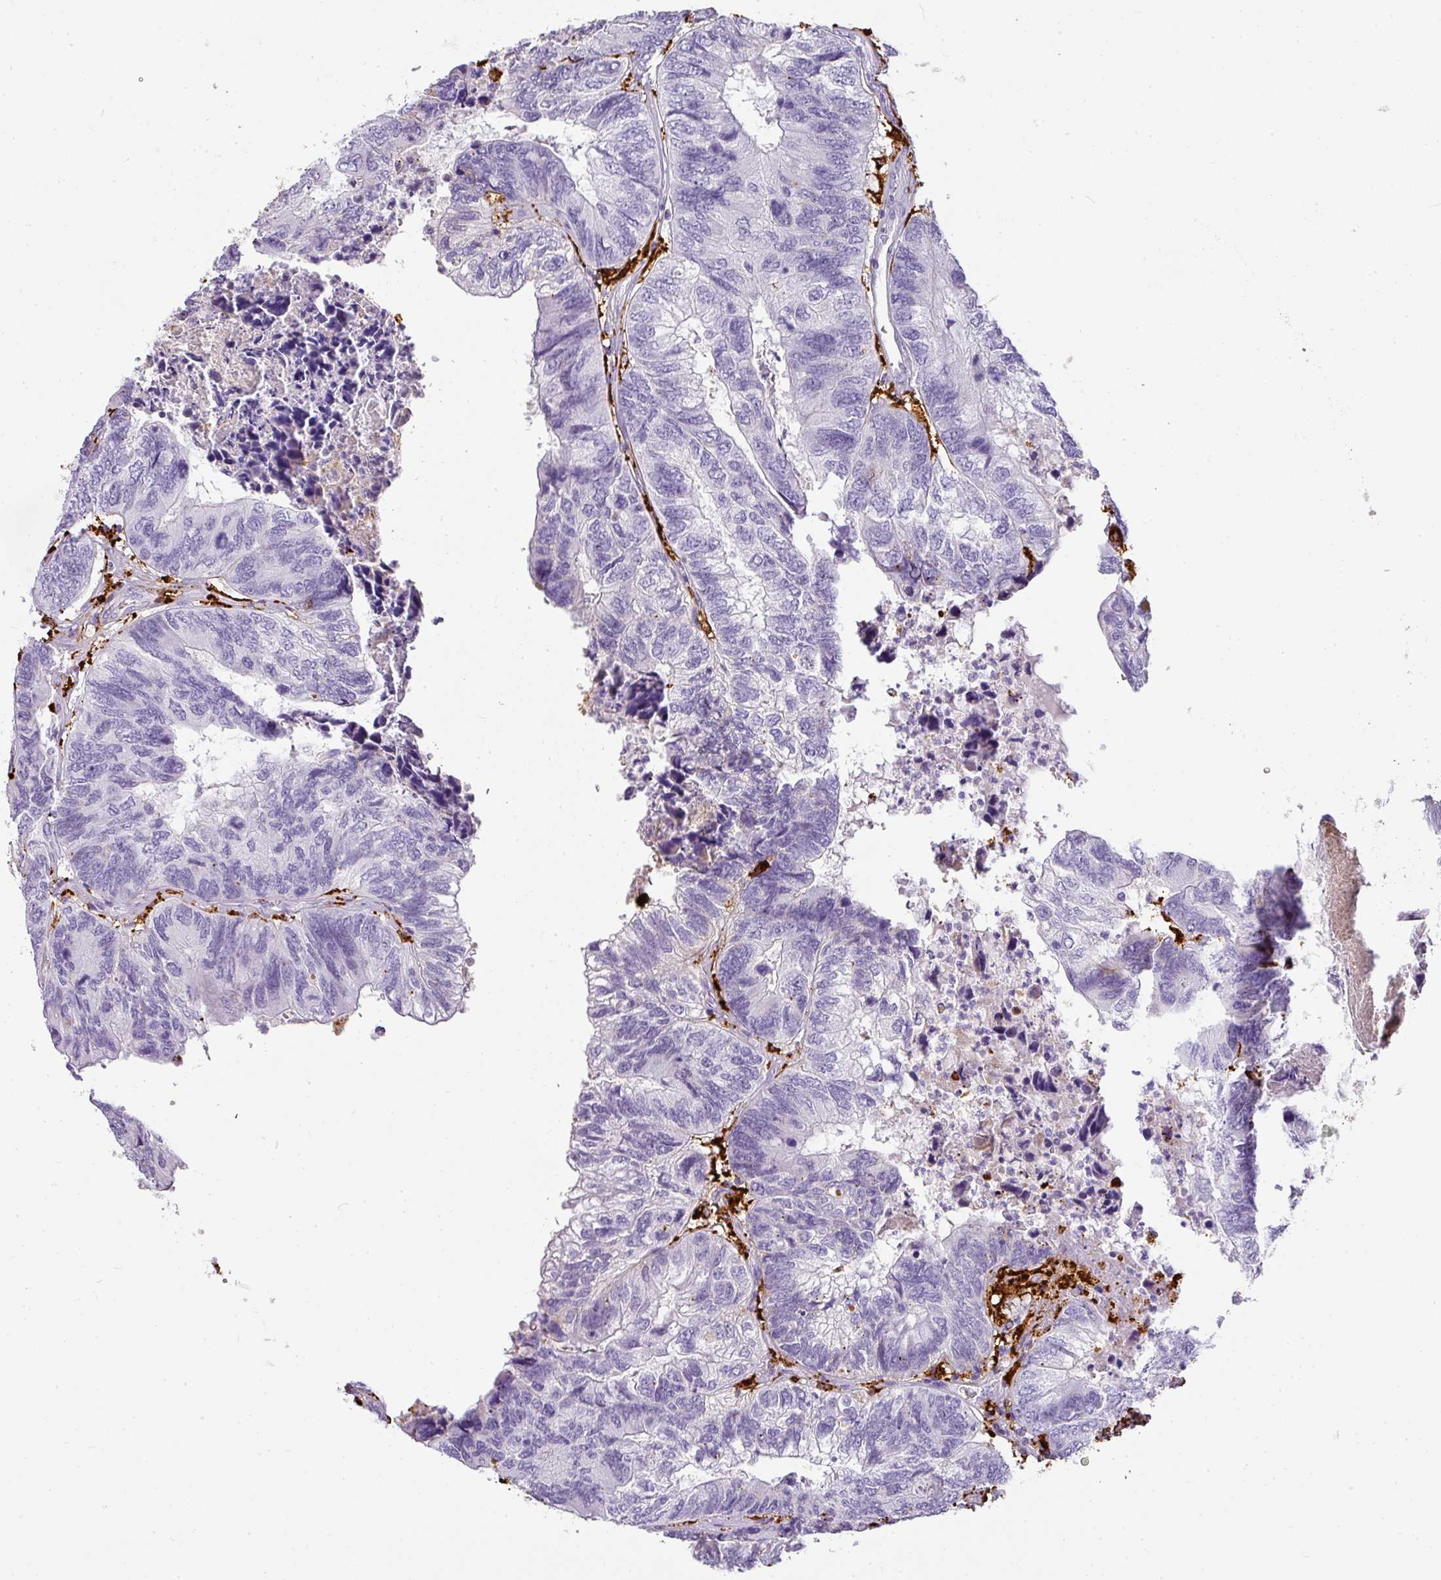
{"staining": {"intensity": "negative", "quantity": "none", "location": "none"}, "tissue": "colorectal cancer", "cell_type": "Tumor cells", "image_type": "cancer", "snomed": [{"axis": "morphology", "description": "Adenocarcinoma, NOS"}, {"axis": "topography", "description": "Colon"}], "caption": "Tumor cells are negative for protein expression in human colorectal adenocarcinoma. The staining is performed using DAB brown chromogen with nuclei counter-stained in using hematoxylin.", "gene": "MMACHC", "patient": {"sex": "female", "age": 67}}